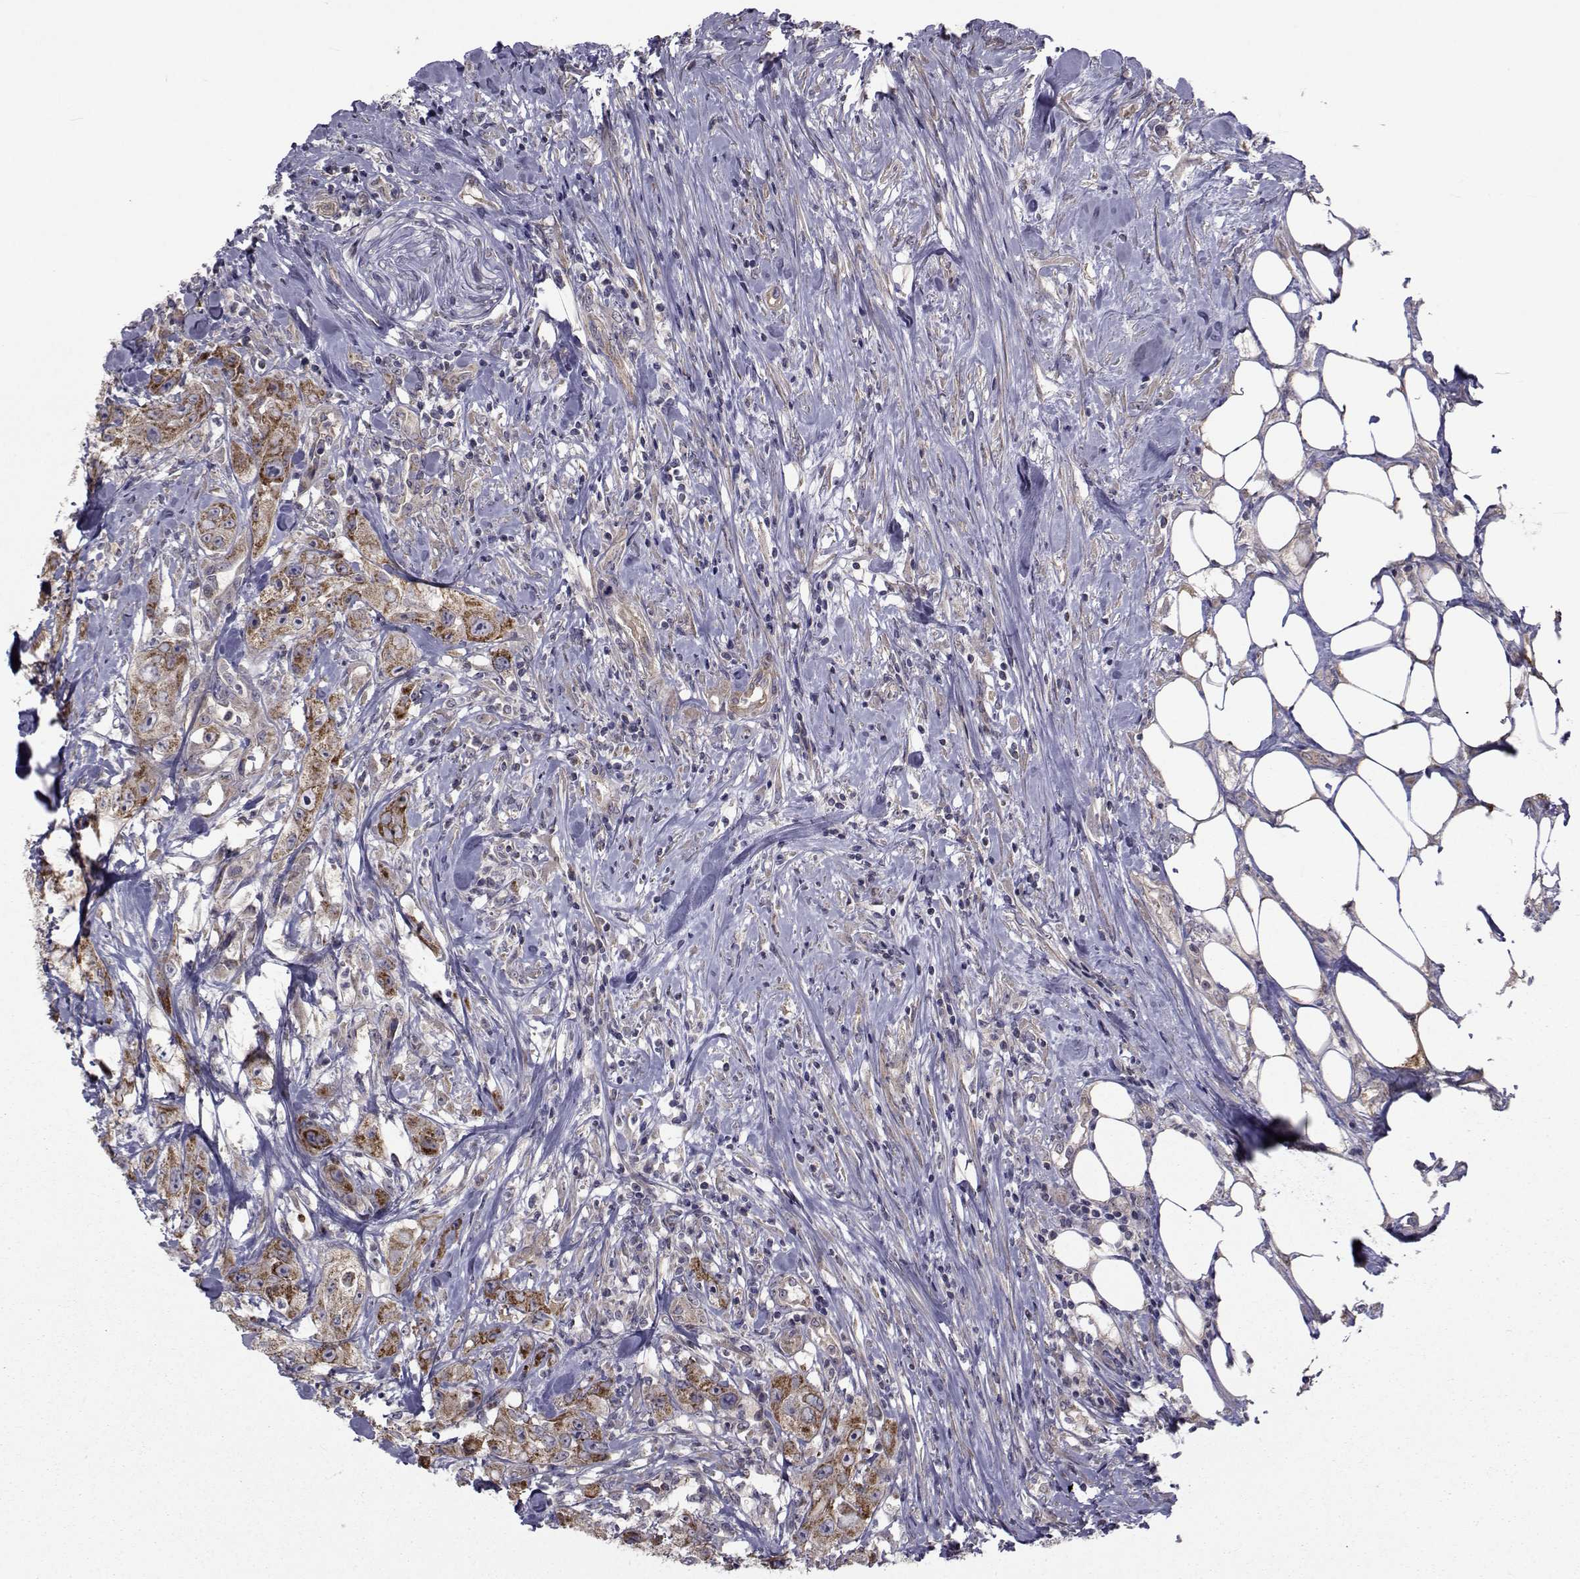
{"staining": {"intensity": "moderate", "quantity": "<25%", "location": "cytoplasmic/membranous"}, "tissue": "urothelial cancer", "cell_type": "Tumor cells", "image_type": "cancer", "snomed": [{"axis": "morphology", "description": "Urothelial carcinoma, High grade"}, {"axis": "topography", "description": "Urinary bladder"}], "caption": "Human urothelial cancer stained with a brown dye displays moderate cytoplasmic/membranous positive positivity in about <25% of tumor cells.", "gene": "CFAP74", "patient": {"sex": "male", "age": 79}}